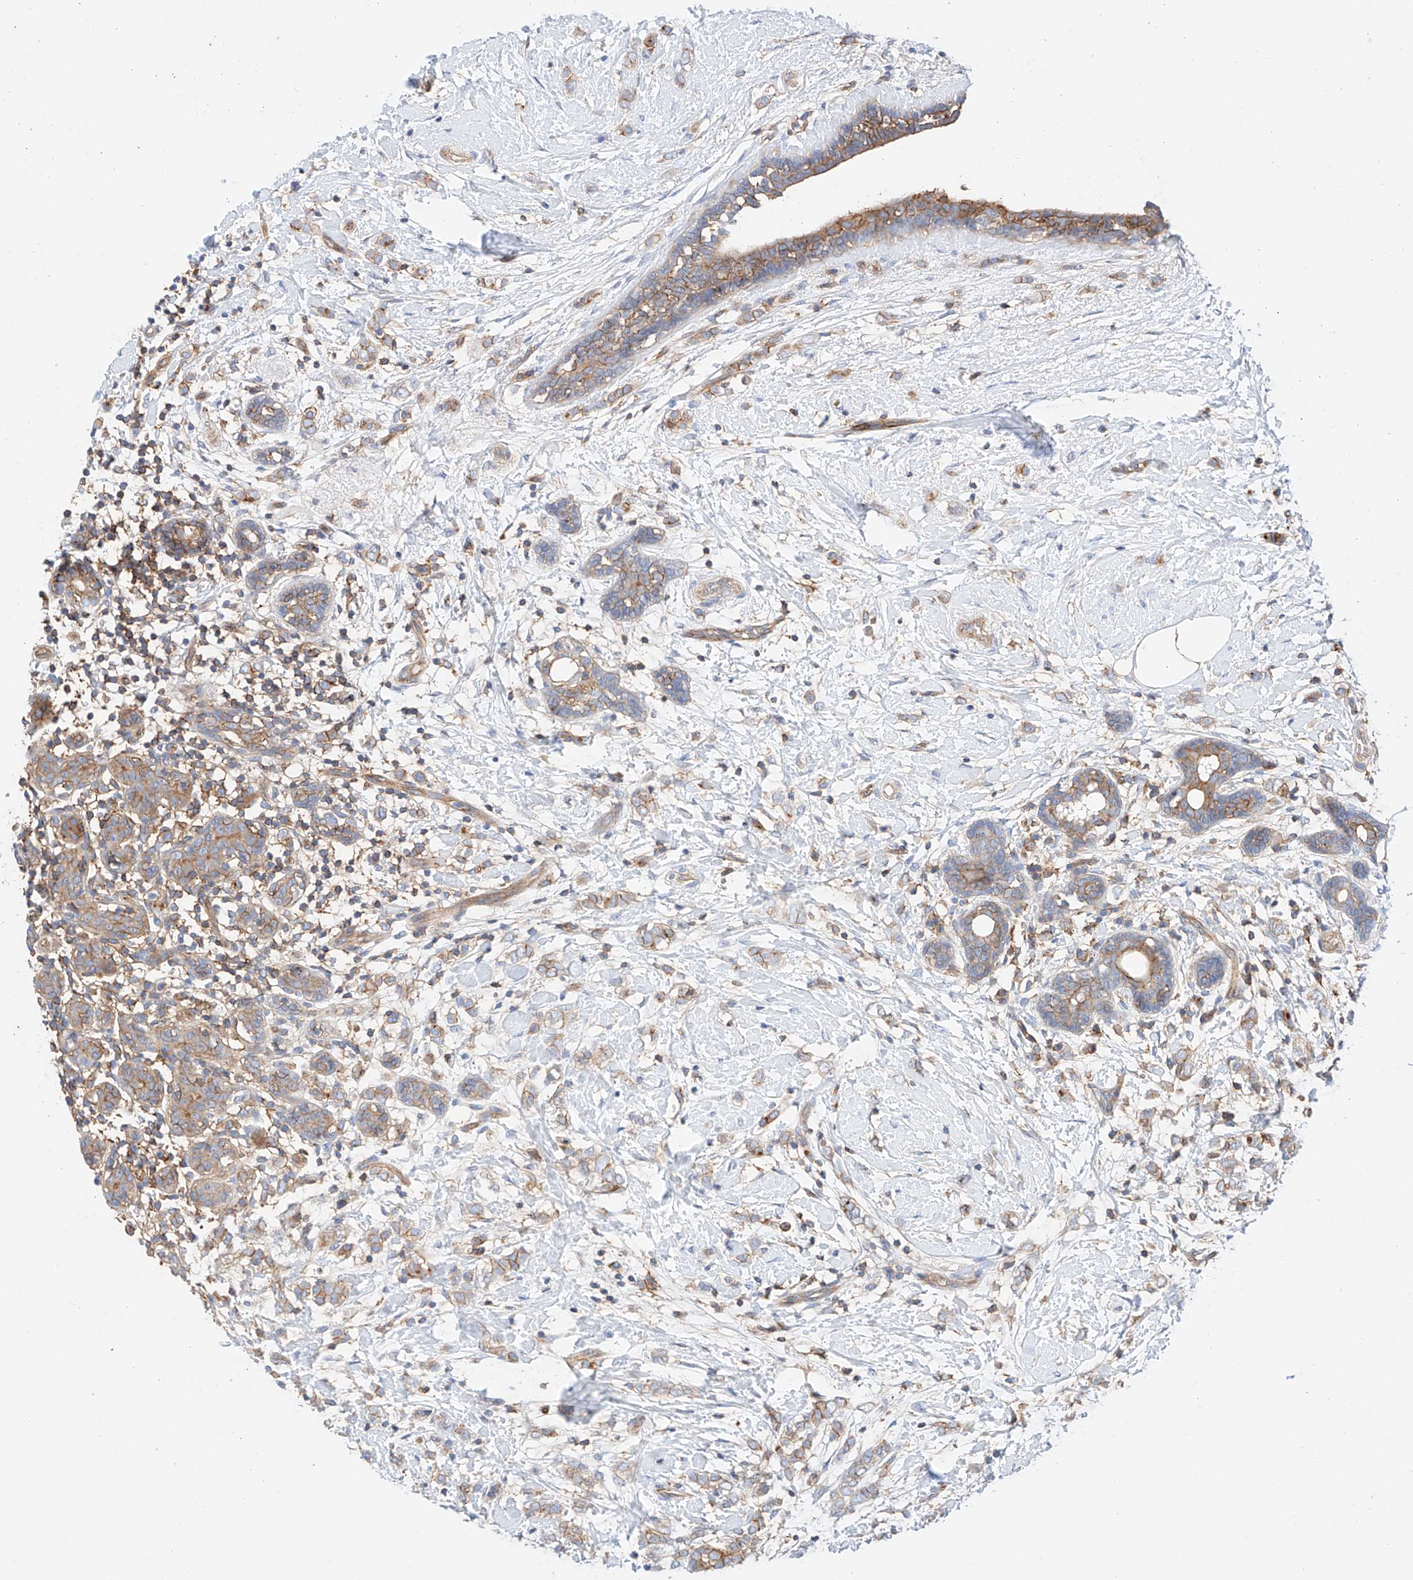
{"staining": {"intensity": "moderate", "quantity": ">75%", "location": "cytoplasmic/membranous"}, "tissue": "breast cancer", "cell_type": "Tumor cells", "image_type": "cancer", "snomed": [{"axis": "morphology", "description": "Normal tissue, NOS"}, {"axis": "morphology", "description": "Lobular carcinoma"}, {"axis": "topography", "description": "Breast"}], "caption": "Approximately >75% of tumor cells in human breast cancer (lobular carcinoma) show moderate cytoplasmic/membranous protein positivity as visualized by brown immunohistochemical staining.", "gene": "HAUS4", "patient": {"sex": "female", "age": 47}}